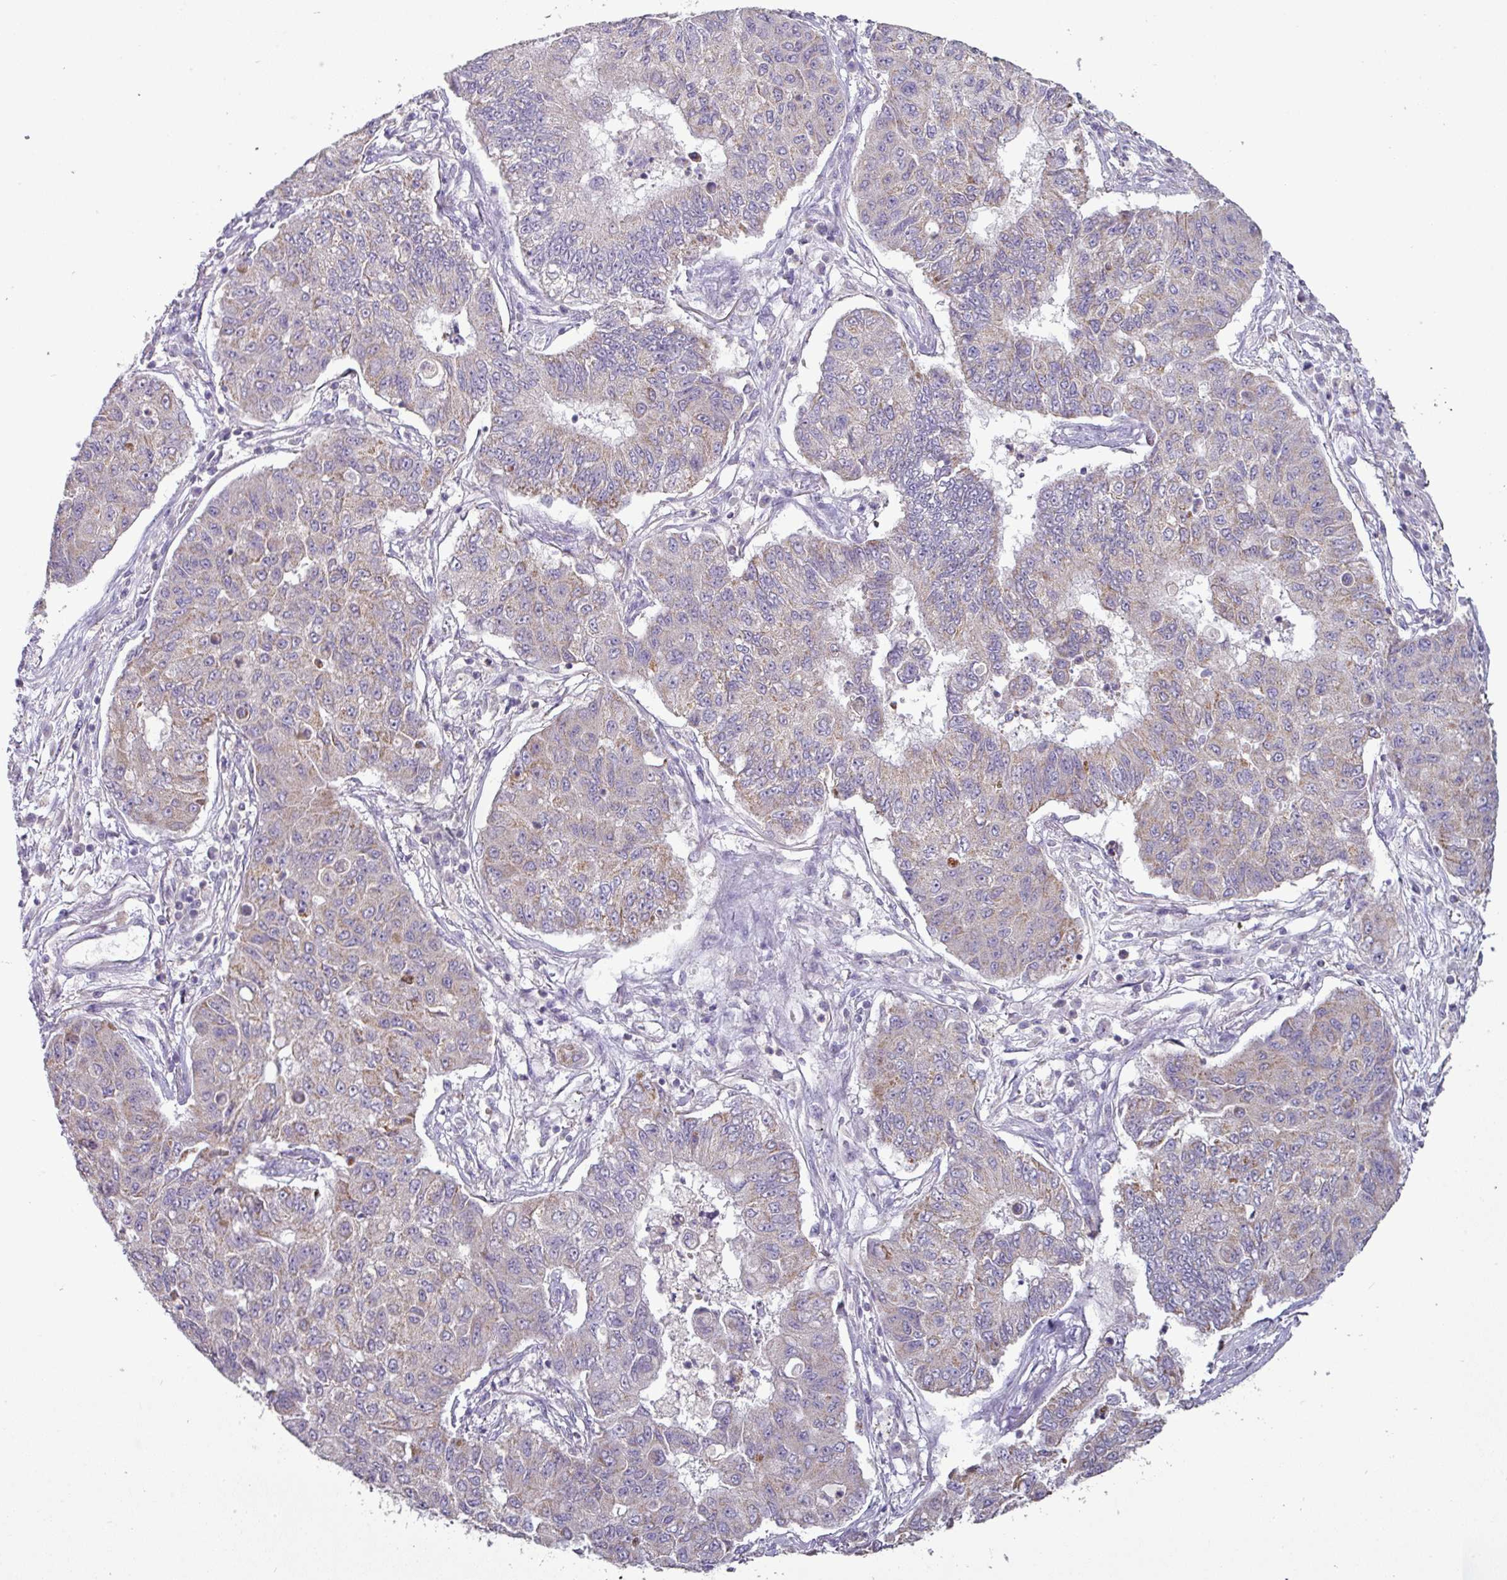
{"staining": {"intensity": "moderate", "quantity": "<25%", "location": "cytoplasmic/membranous"}, "tissue": "lung cancer", "cell_type": "Tumor cells", "image_type": "cancer", "snomed": [{"axis": "morphology", "description": "Squamous cell carcinoma, NOS"}, {"axis": "topography", "description": "Lung"}], "caption": "Protein expression analysis of human lung squamous cell carcinoma reveals moderate cytoplasmic/membranous expression in approximately <25% of tumor cells.", "gene": "TRAPPC1", "patient": {"sex": "male", "age": 74}}